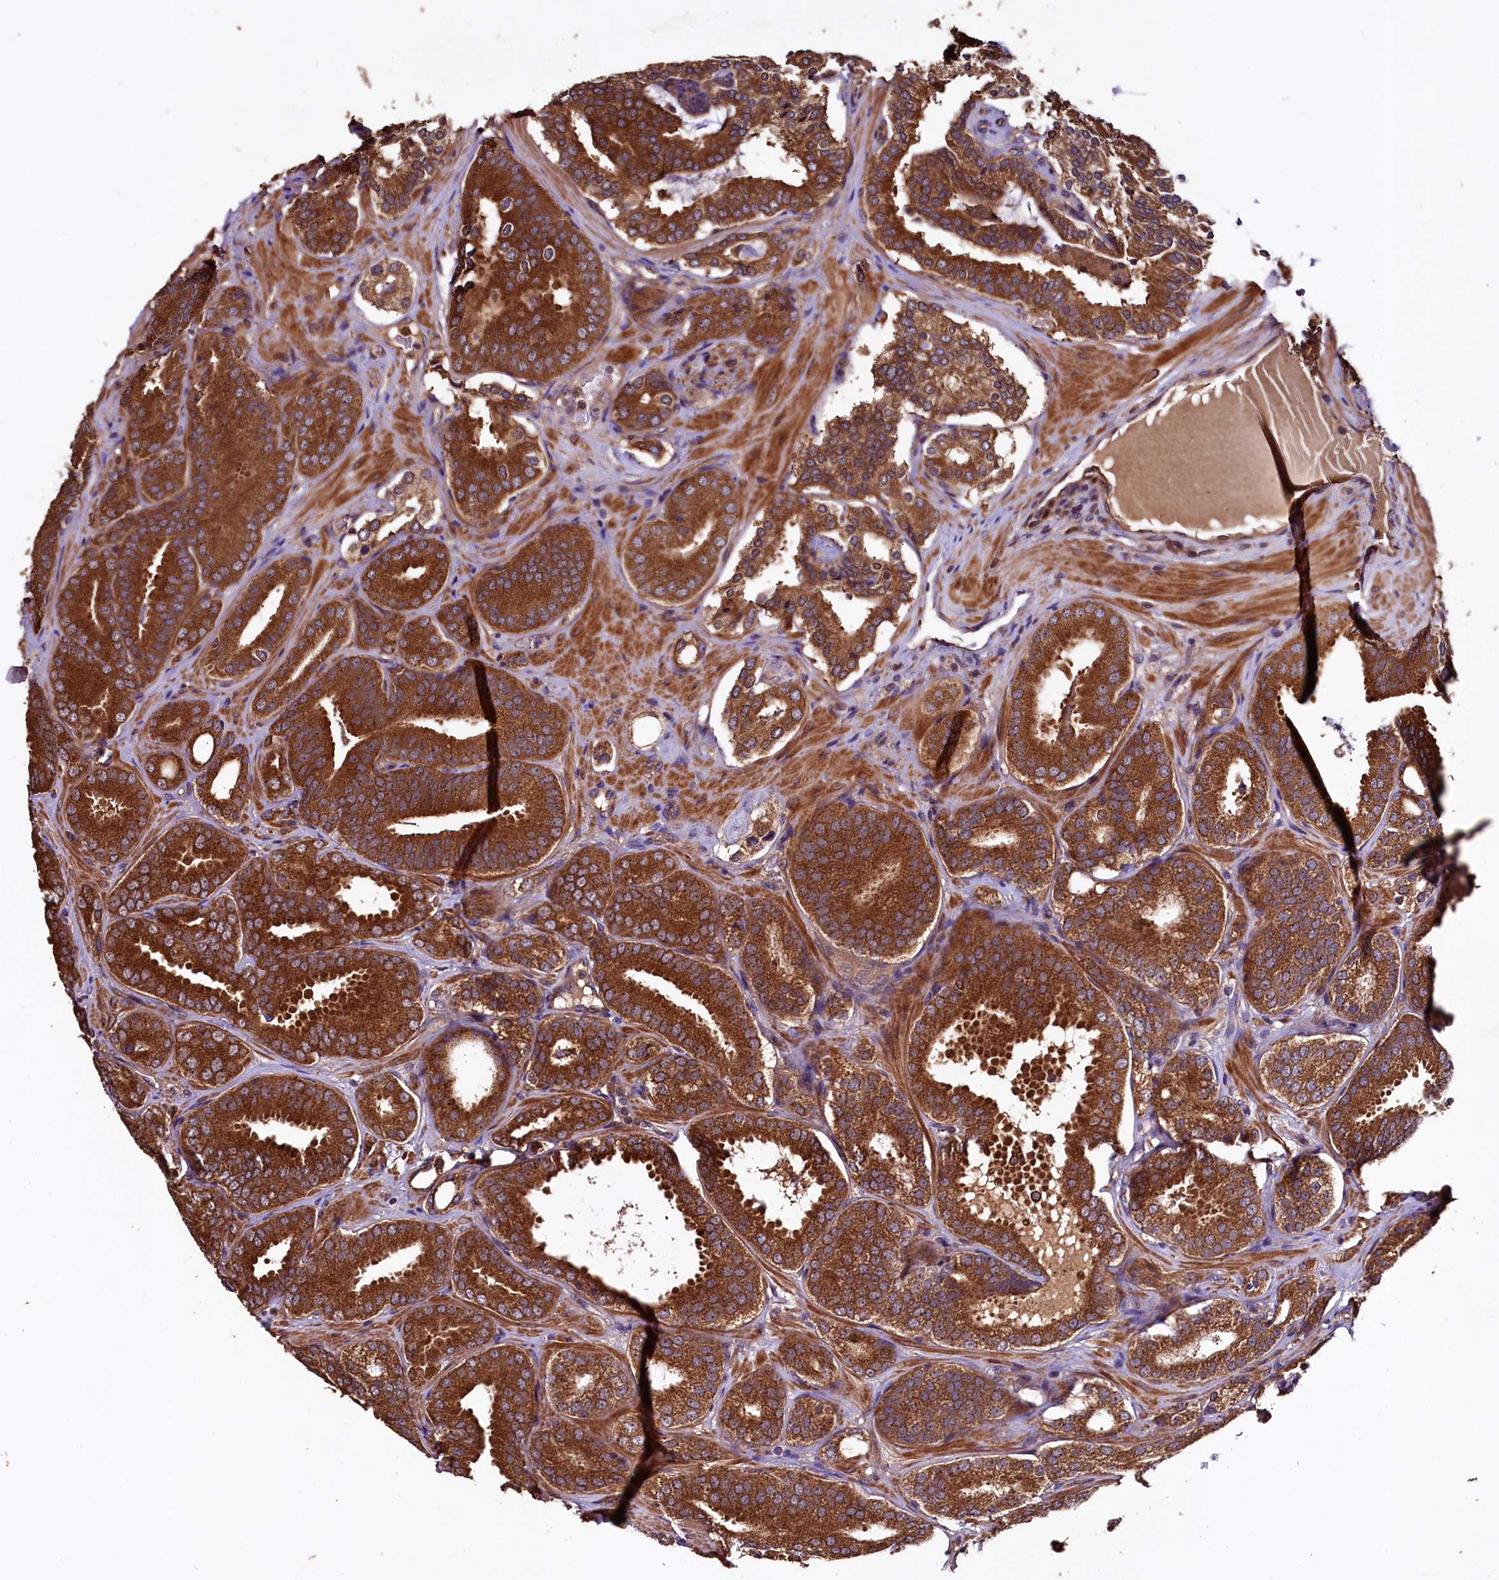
{"staining": {"intensity": "strong", "quantity": ">75%", "location": "cytoplasmic/membranous"}, "tissue": "prostate cancer", "cell_type": "Tumor cells", "image_type": "cancer", "snomed": [{"axis": "morphology", "description": "Adenocarcinoma, High grade"}, {"axis": "topography", "description": "Prostate"}], "caption": "Adenocarcinoma (high-grade) (prostate) was stained to show a protein in brown. There is high levels of strong cytoplasmic/membranous staining in approximately >75% of tumor cells. Nuclei are stained in blue.", "gene": "KLC2", "patient": {"sex": "male", "age": 63}}